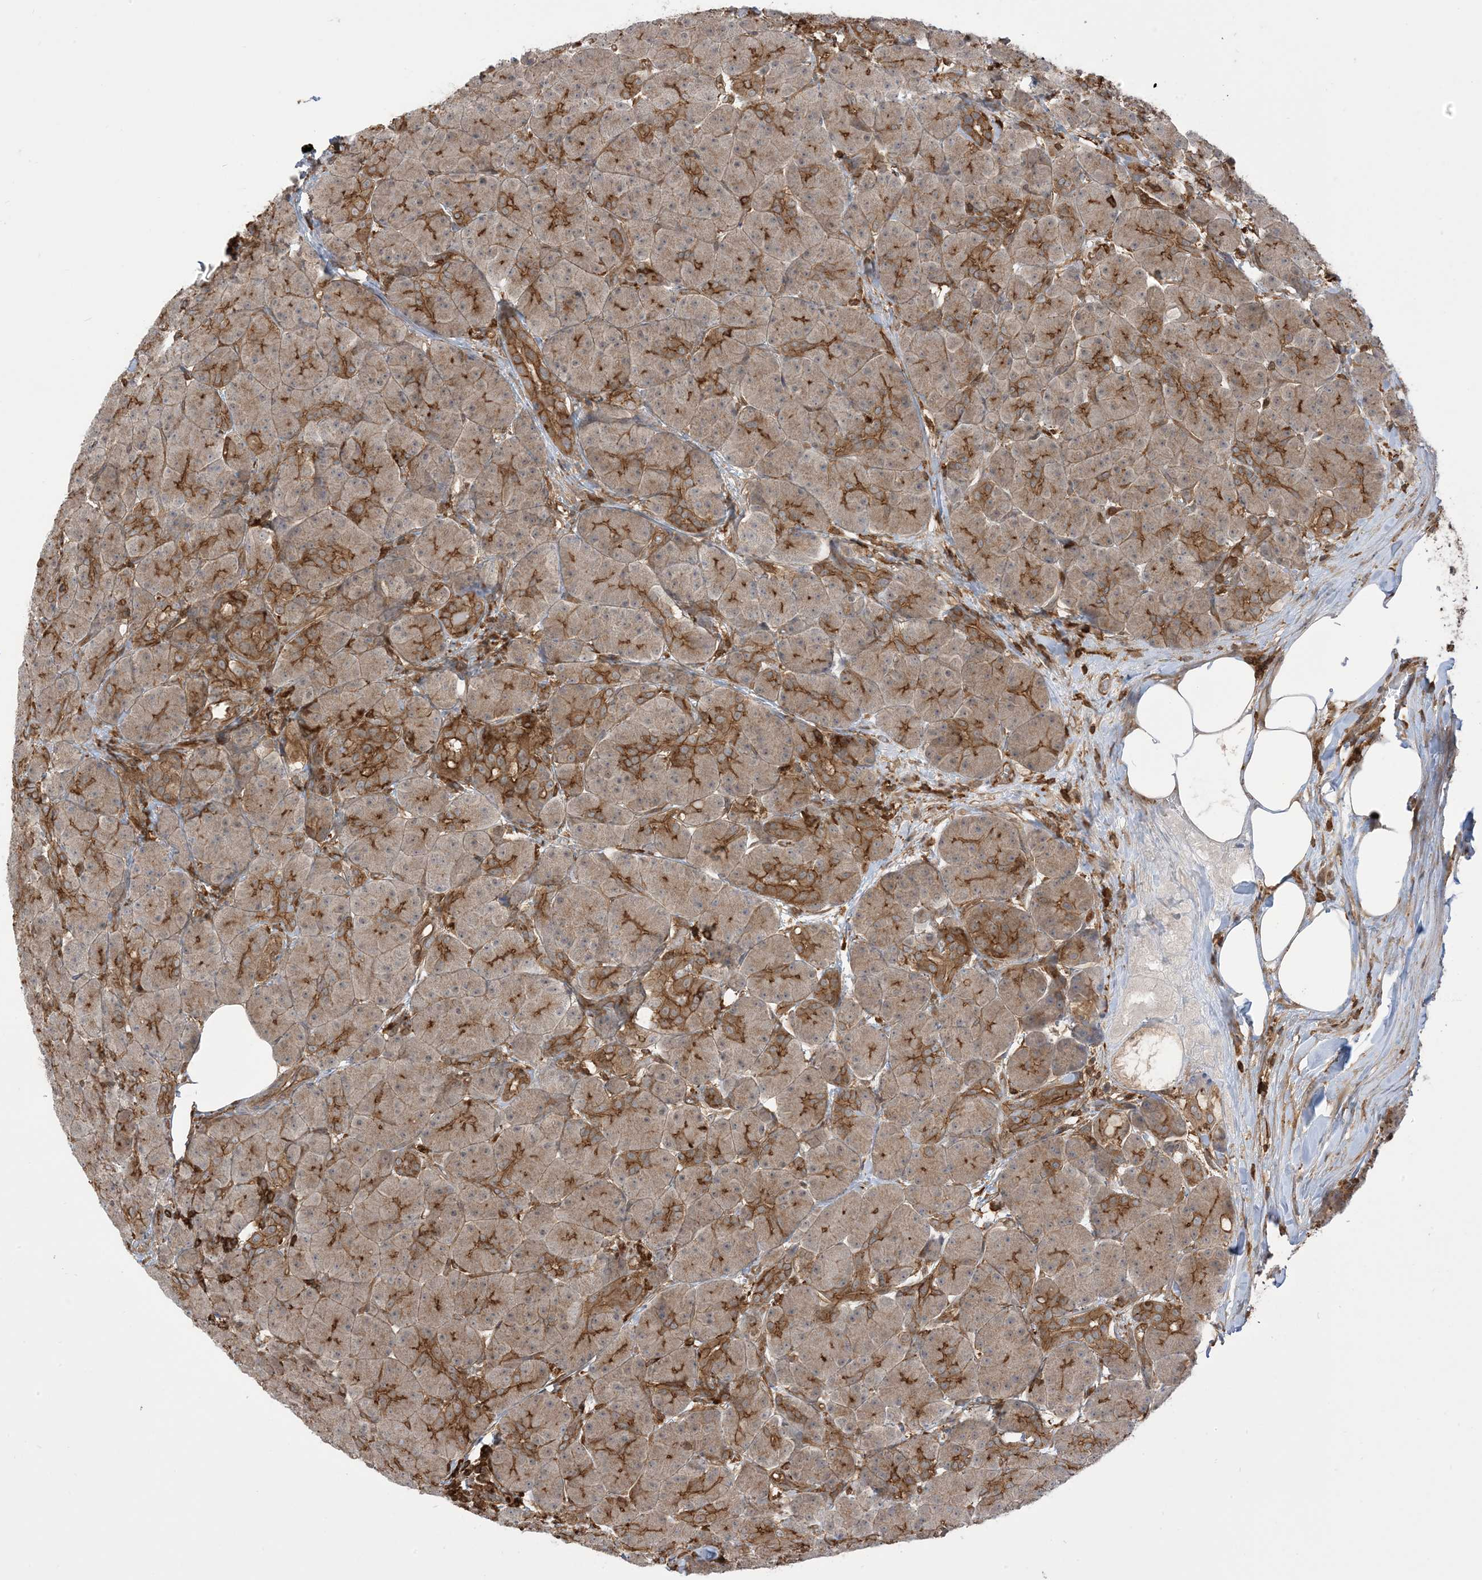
{"staining": {"intensity": "moderate", "quantity": ">75%", "location": "cytoplasmic/membranous"}, "tissue": "pancreas", "cell_type": "Exocrine glandular cells", "image_type": "normal", "snomed": [{"axis": "morphology", "description": "Normal tissue, NOS"}, {"axis": "topography", "description": "Pancreas"}], "caption": "A histopathology image of human pancreas stained for a protein displays moderate cytoplasmic/membranous brown staining in exocrine glandular cells. (IHC, brightfield microscopy, high magnification).", "gene": "CAPZB", "patient": {"sex": "male", "age": 63}}